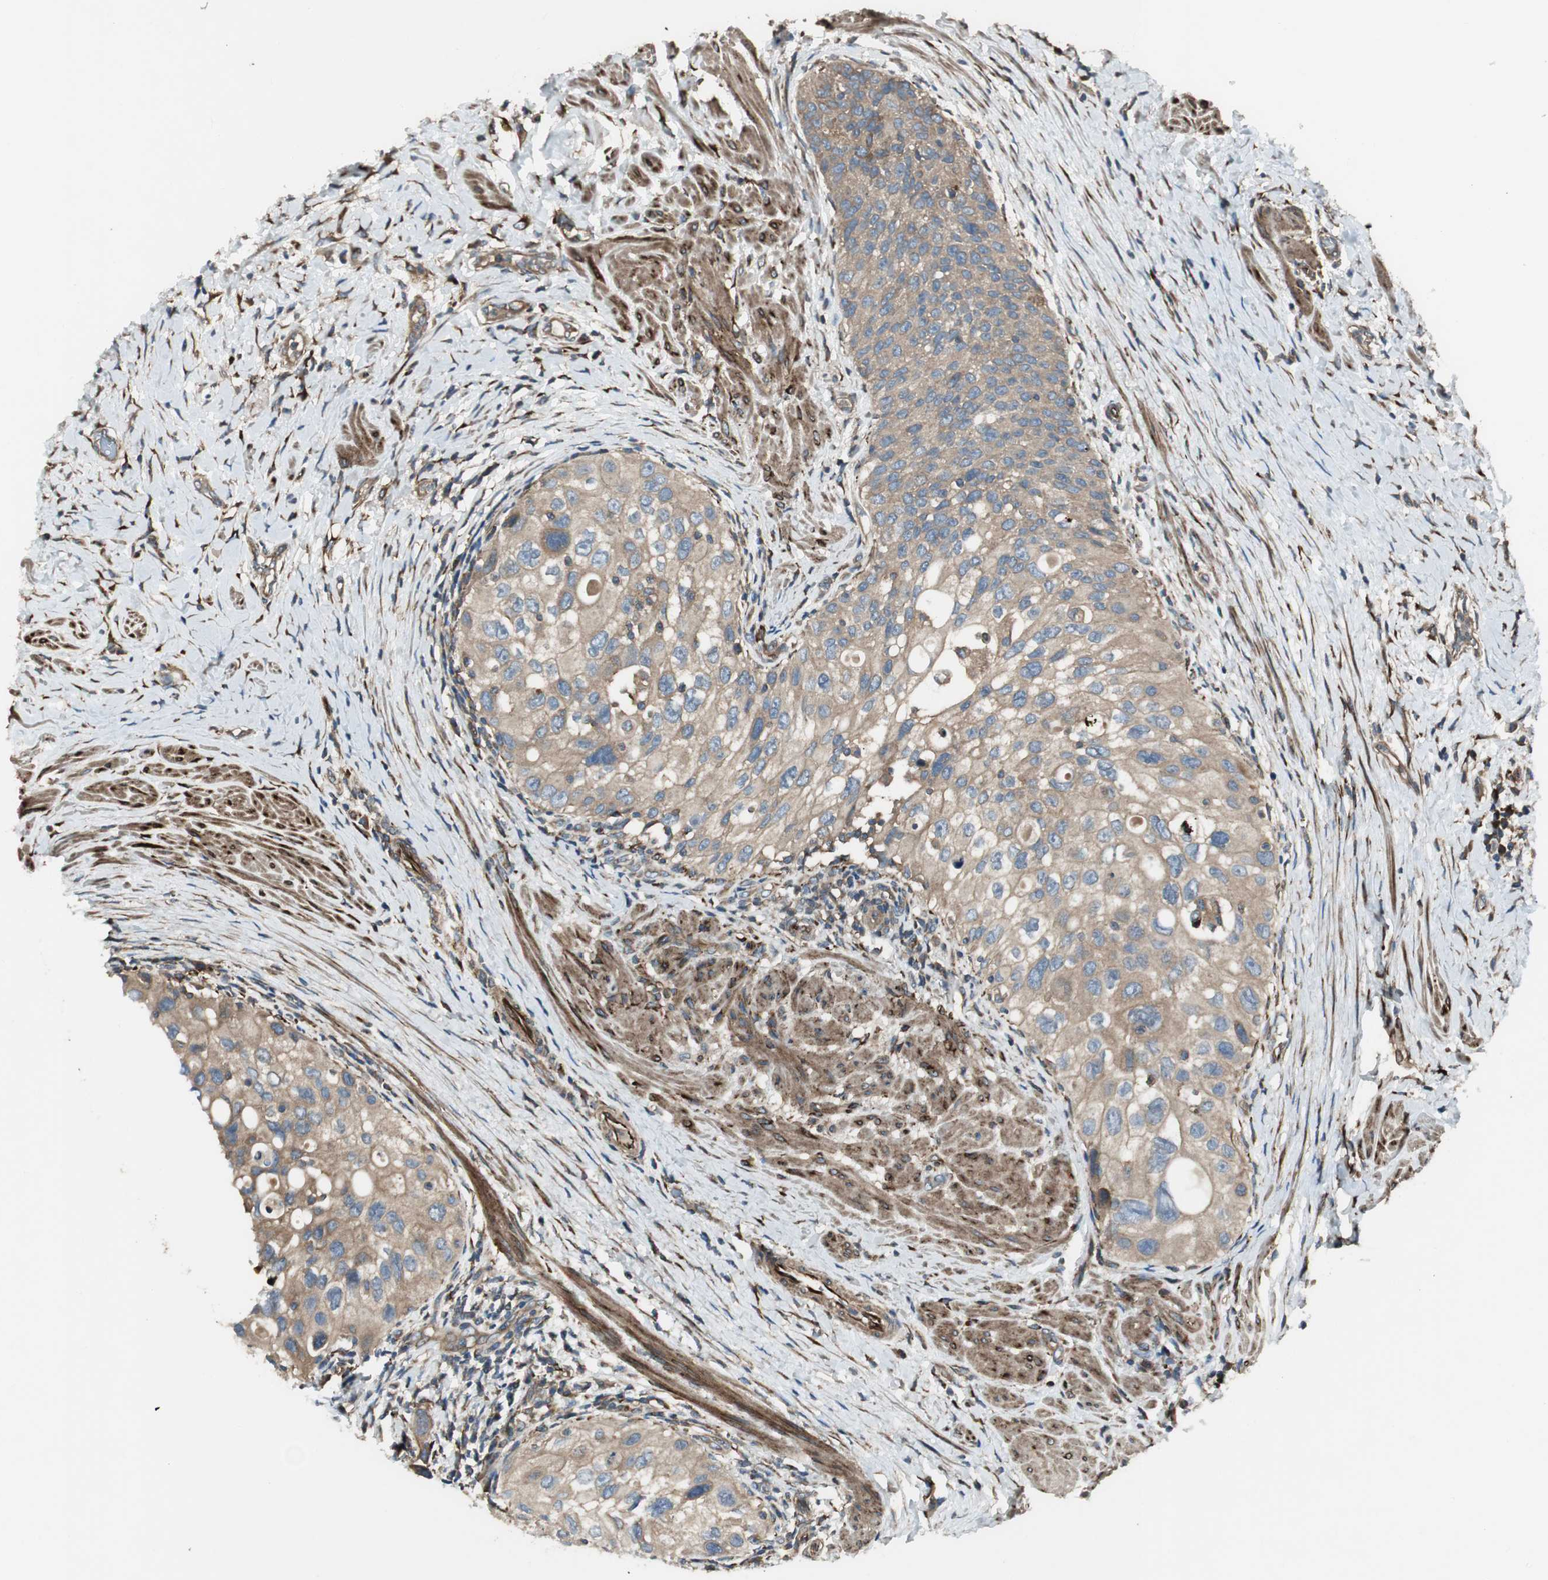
{"staining": {"intensity": "weak", "quantity": ">75%", "location": "cytoplasmic/membranous"}, "tissue": "urothelial cancer", "cell_type": "Tumor cells", "image_type": "cancer", "snomed": [{"axis": "morphology", "description": "Urothelial carcinoma, High grade"}, {"axis": "topography", "description": "Urinary bladder"}], "caption": "Weak cytoplasmic/membranous positivity for a protein is seen in about >75% of tumor cells of urothelial cancer using immunohistochemistry.", "gene": "PRKG1", "patient": {"sex": "female", "age": 56}}